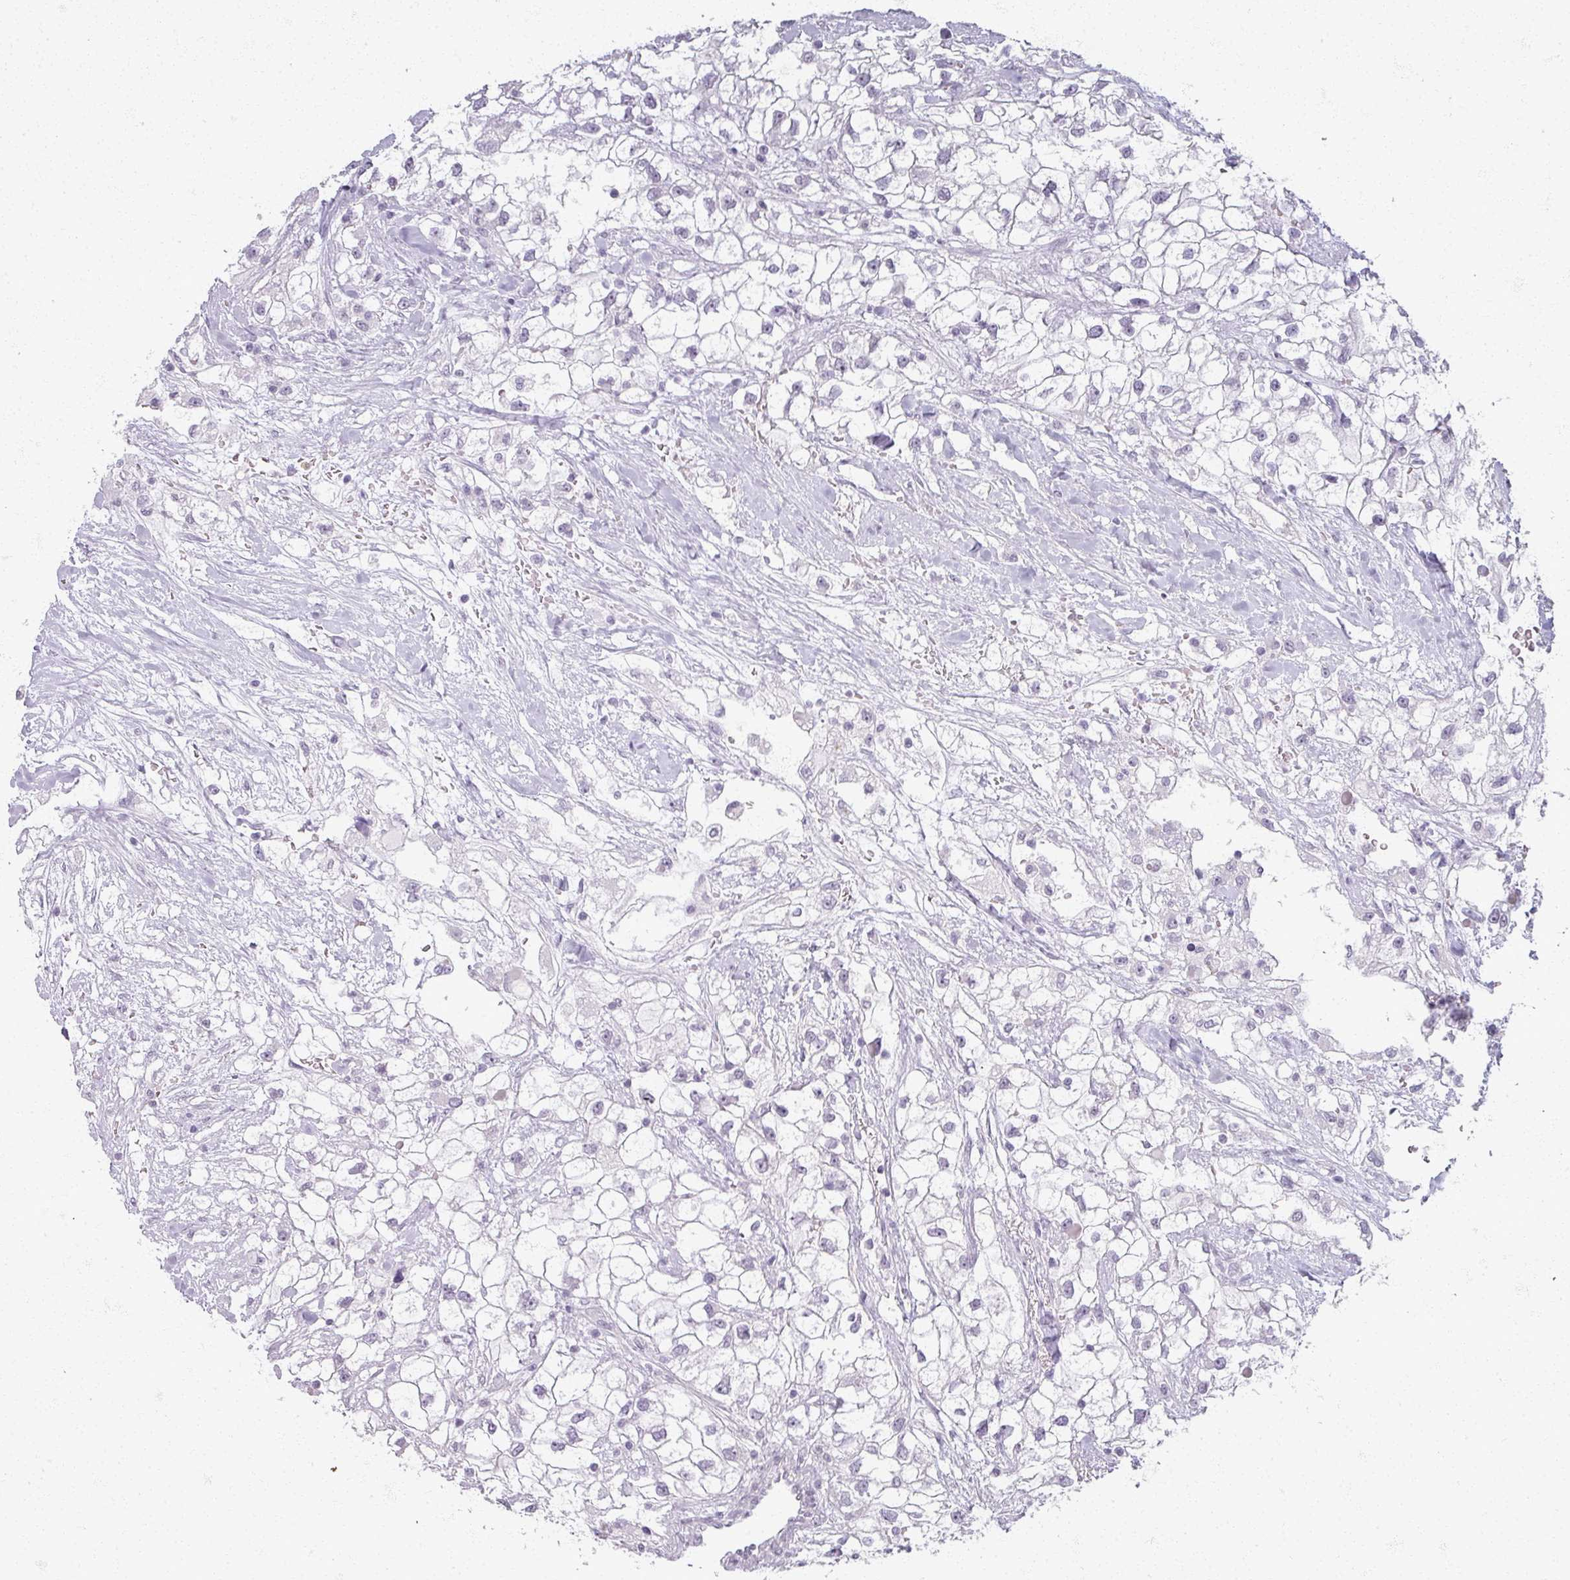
{"staining": {"intensity": "negative", "quantity": "none", "location": "none"}, "tissue": "renal cancer", "cell_type": "Tumor cells", "image_type": "cancer", "snomed": [{"axis": "morphology", "description": "Adenocarcinoma, NOS"}, {"axis": "topography", "description": "Kidney"}], "caption": "Protein analysis of renal adenocarcinoma exhibits no significant staining in tumor cells.", "gene": "RFPL2", "patient": {"sex": "male", "age": 59}}